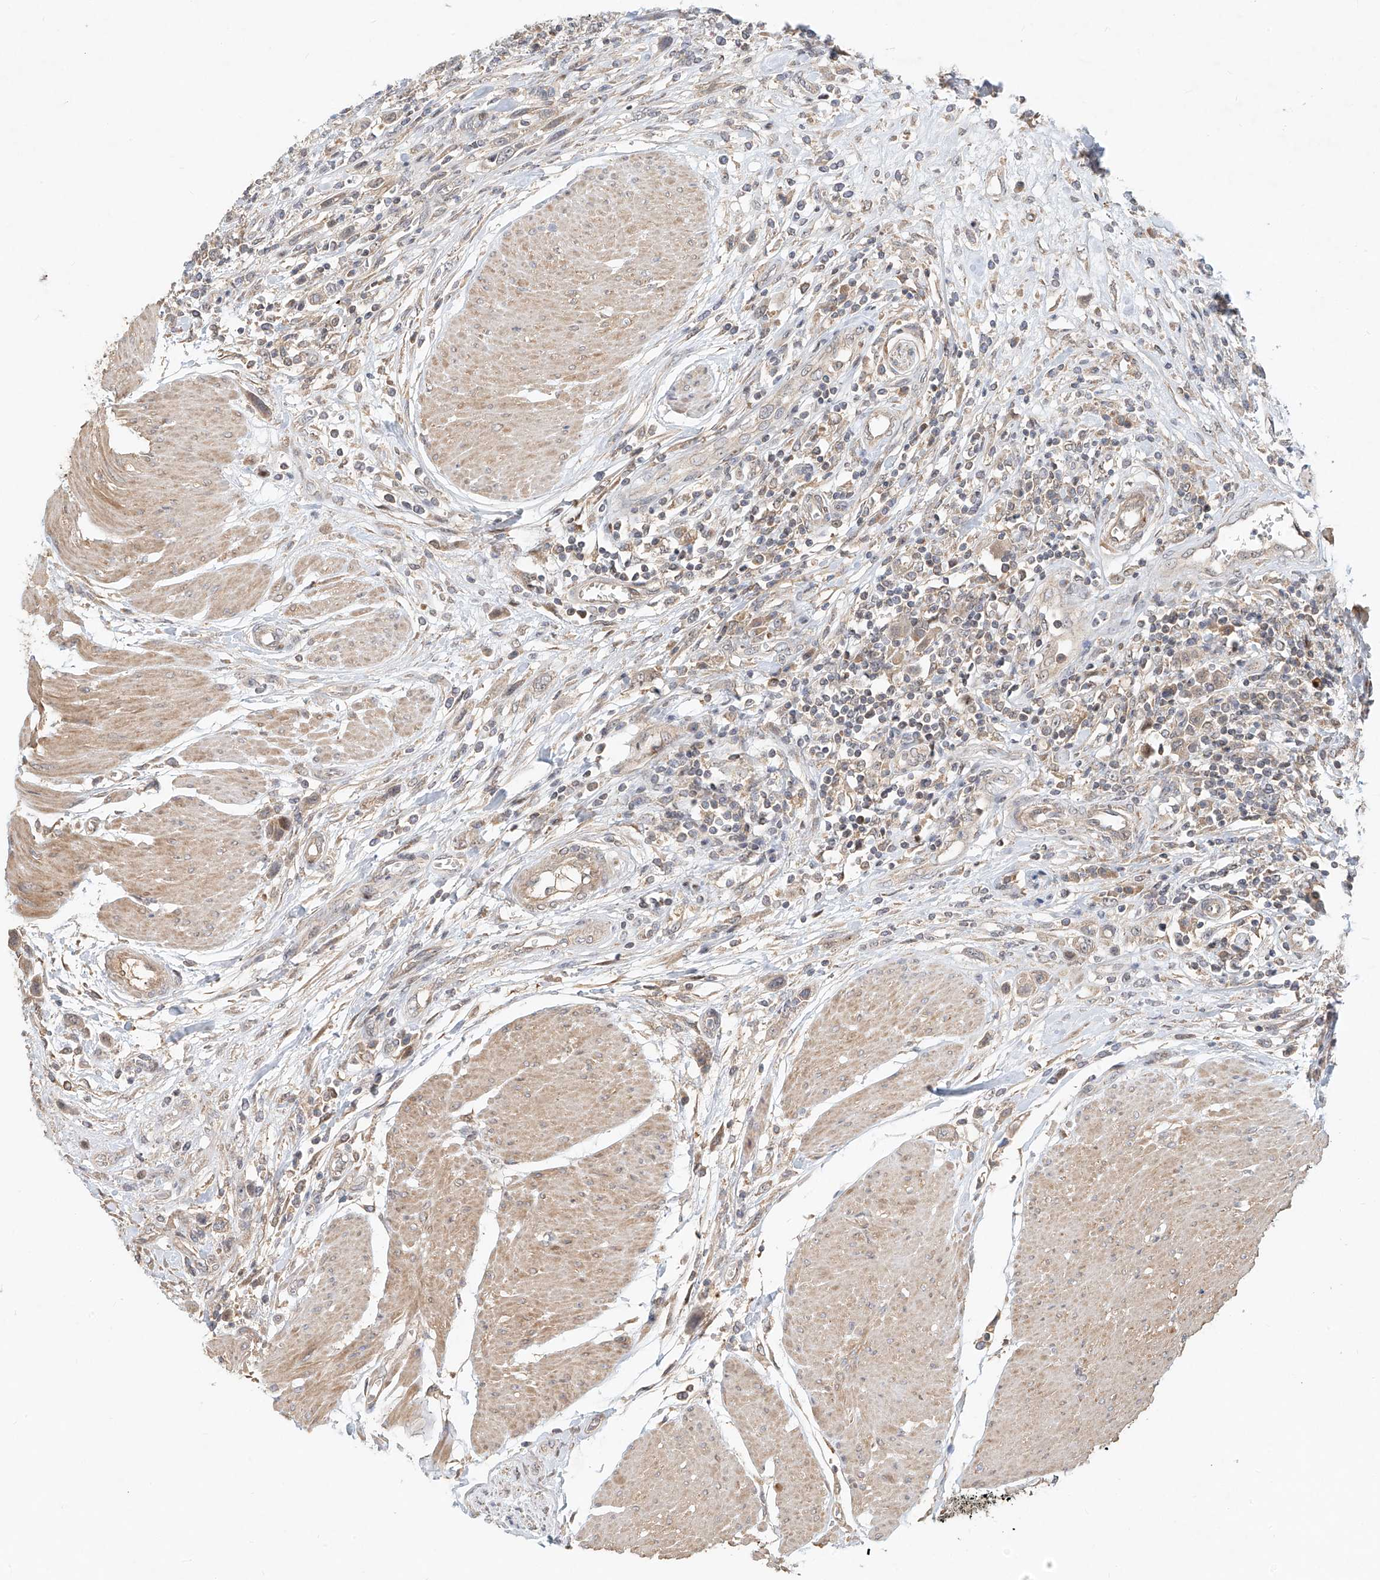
{"staining": {"intensity": "weak", "quantity": "<25%", "location": "cytoplasmic/membranous"}, "tissue": "urothelial cancer", "cell_type": "Tumor cells", "image_type": "cancer", "snomed": [{"axis": "morphology", "description": "Urothelial carcinoma, High grade"}, {"axis": "topography", "description": "Urinary bladder"}], "caption": "Histopathology image shows no significant protein positivity in tumor cells of urothelial carcinoma (high-grade). (Stains: DAB immunohistochemistry (IHC) with hematoxylin counter stain, Microscopy: brightfield microscopy at high magnification).", "gene": "TMEM61", "patient": {"sex": "male", "age": 50}}